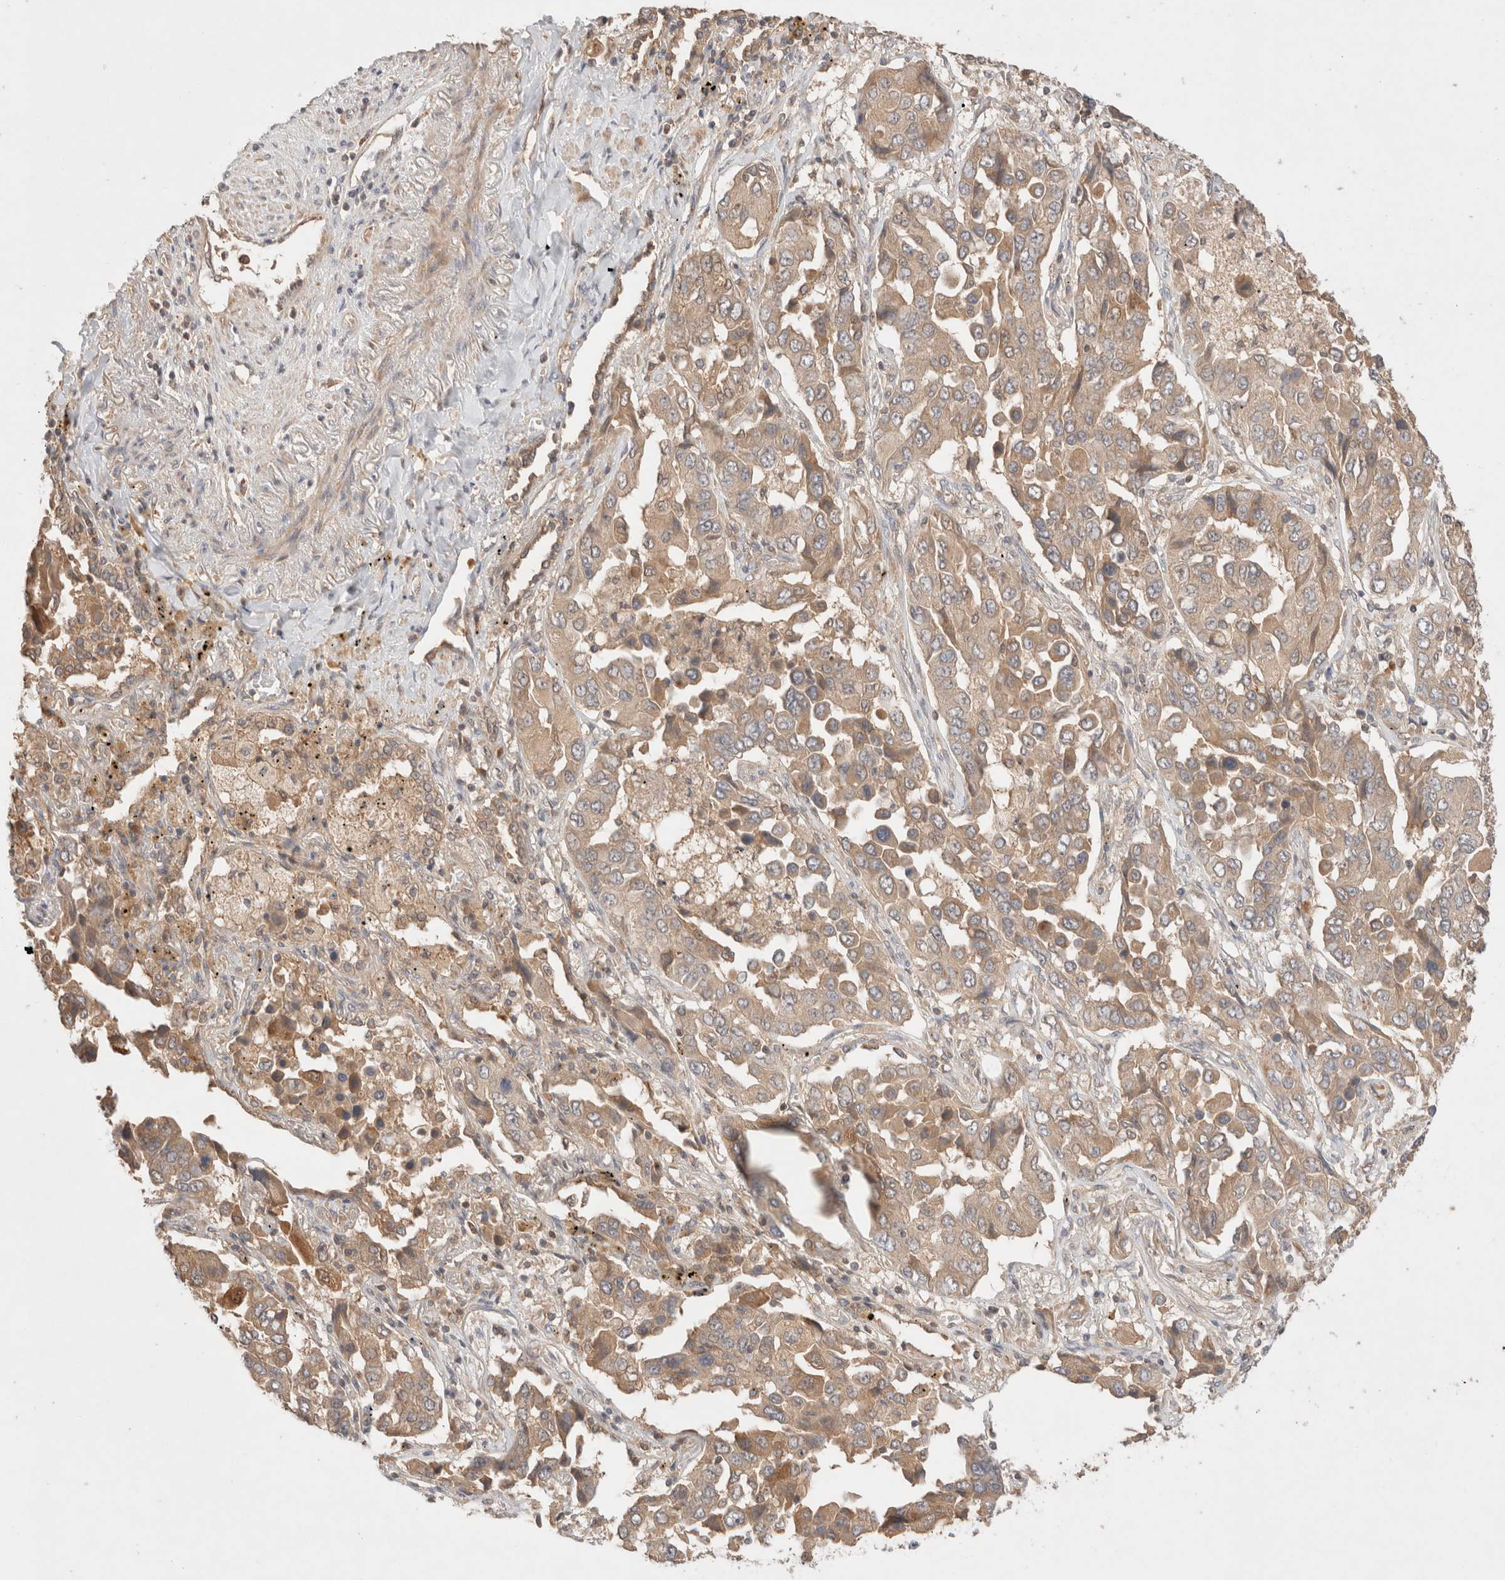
{"staining": {"intensity": "weak", "quantity": ">75%", "location": "cytoplasmic/membranous"}, "tissue": "lung cancer", "cell_type": "Tumor cells", "image_type": "cancer", "snomed": [{"axis": "morphology", "description": "Adenocarcinoma, NOS"}, {"axis": "topography", "description": "Lung"}], "caption": "Protein expression by immunohistochemistry displays weak cytoplasmic/membranous staining in approximately >75% of tumor cells in lung cancer.", "gene": "CARNMT1", "patient": {"sex": "female", "age": 65}}